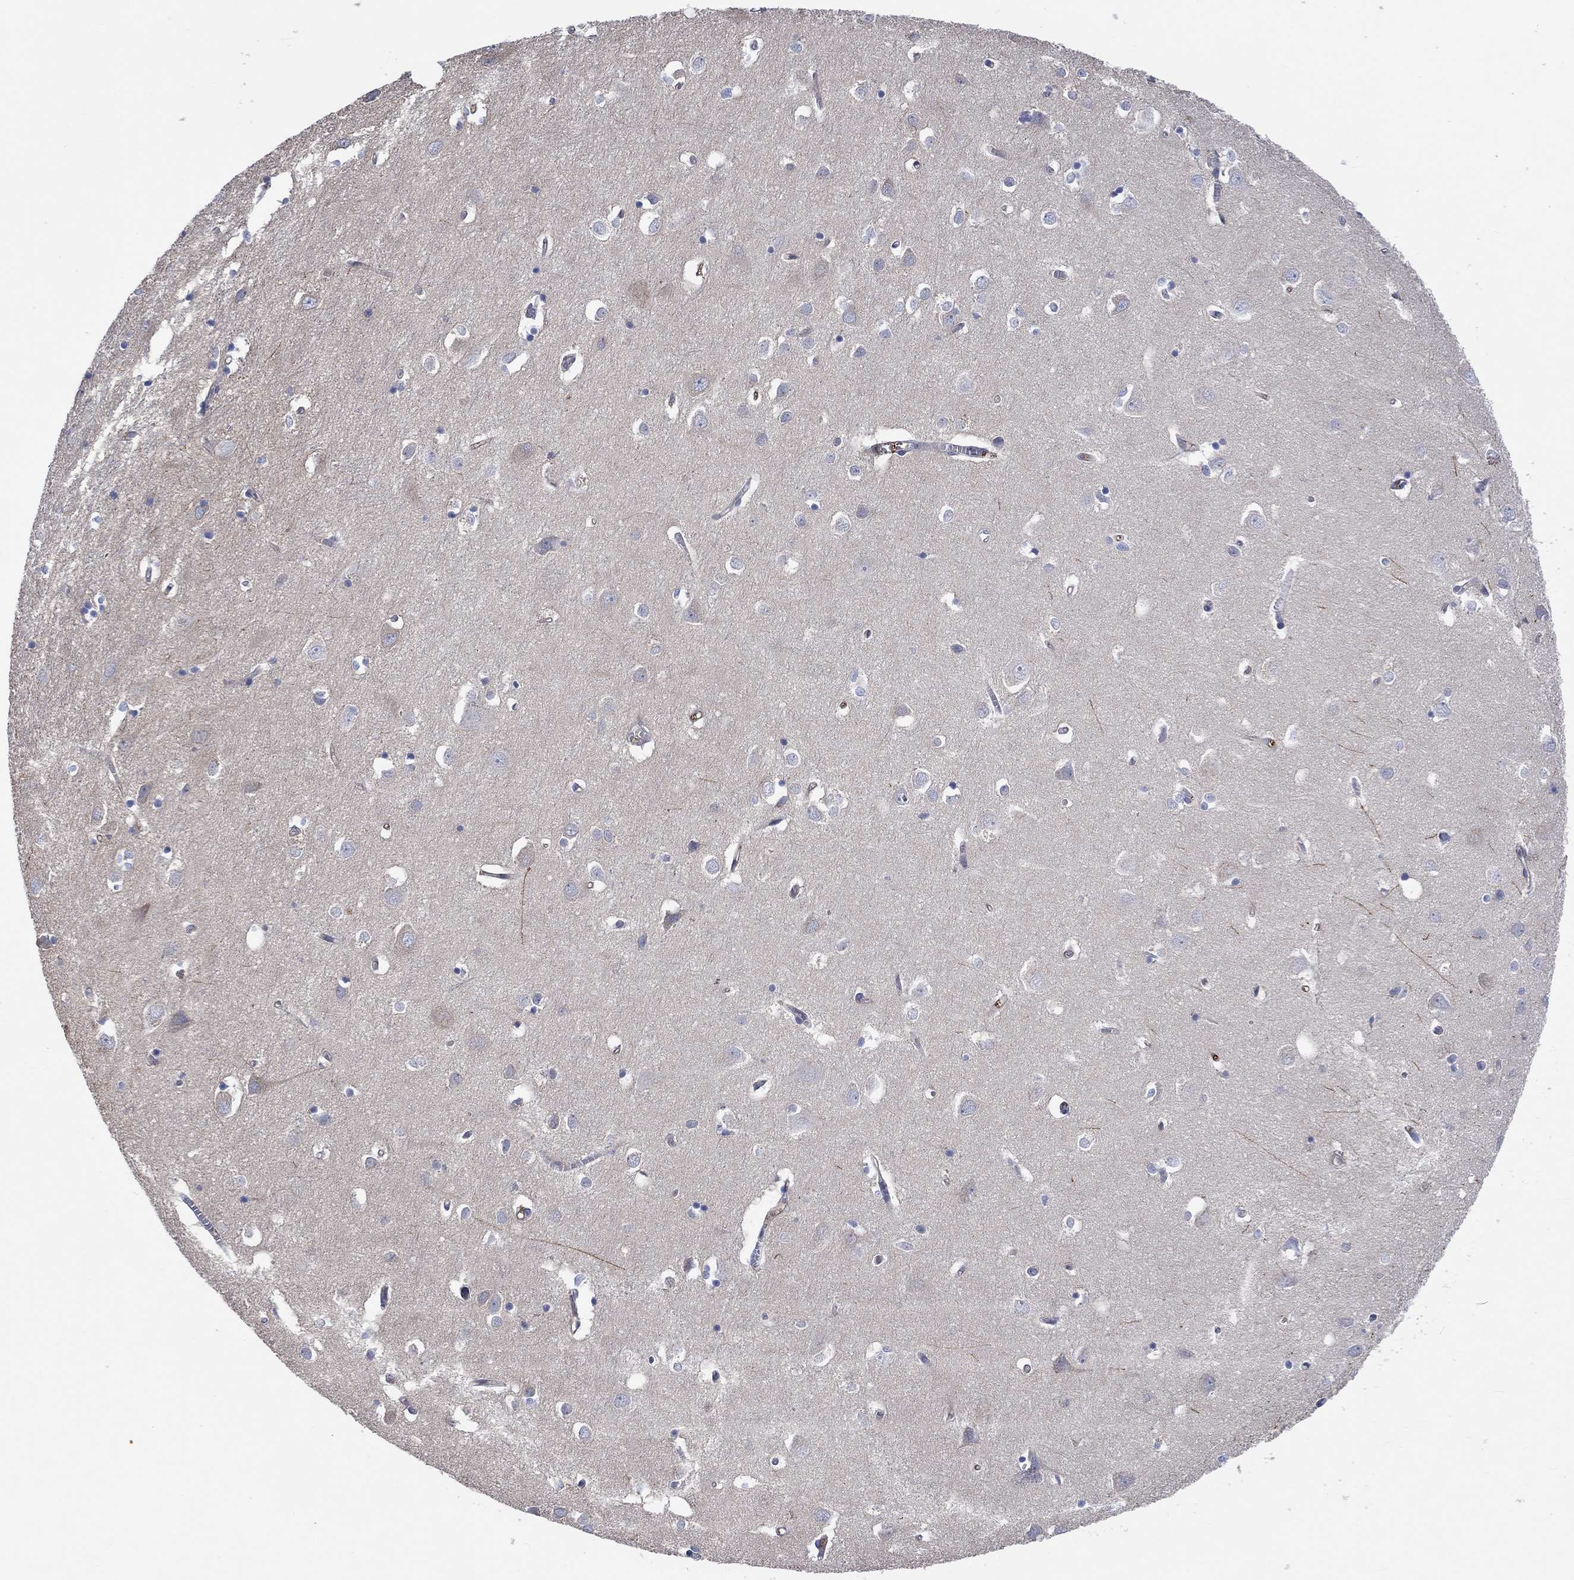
{"staining": {"intensity": "moderate", "quantity": "<25%", "location": "cytoplasmic/membranous"}, "tissue": "cerebral cortex", "cell_type": "Endothelial cells", "image_type": "normal", "snomed": [{"axis": "morphology", "description": "Normal tissue, NOS"}, {"axis": "topography", "description": "Cerebral cortex"}], "caption": "Protein analysis of unremarkable cerebral cortex exhibits moderate cytoplasmic/membranous staining in about <25% of endothelial cells.", "gene": "TGM2", "patient": {"sex": "male", "age": 70}}